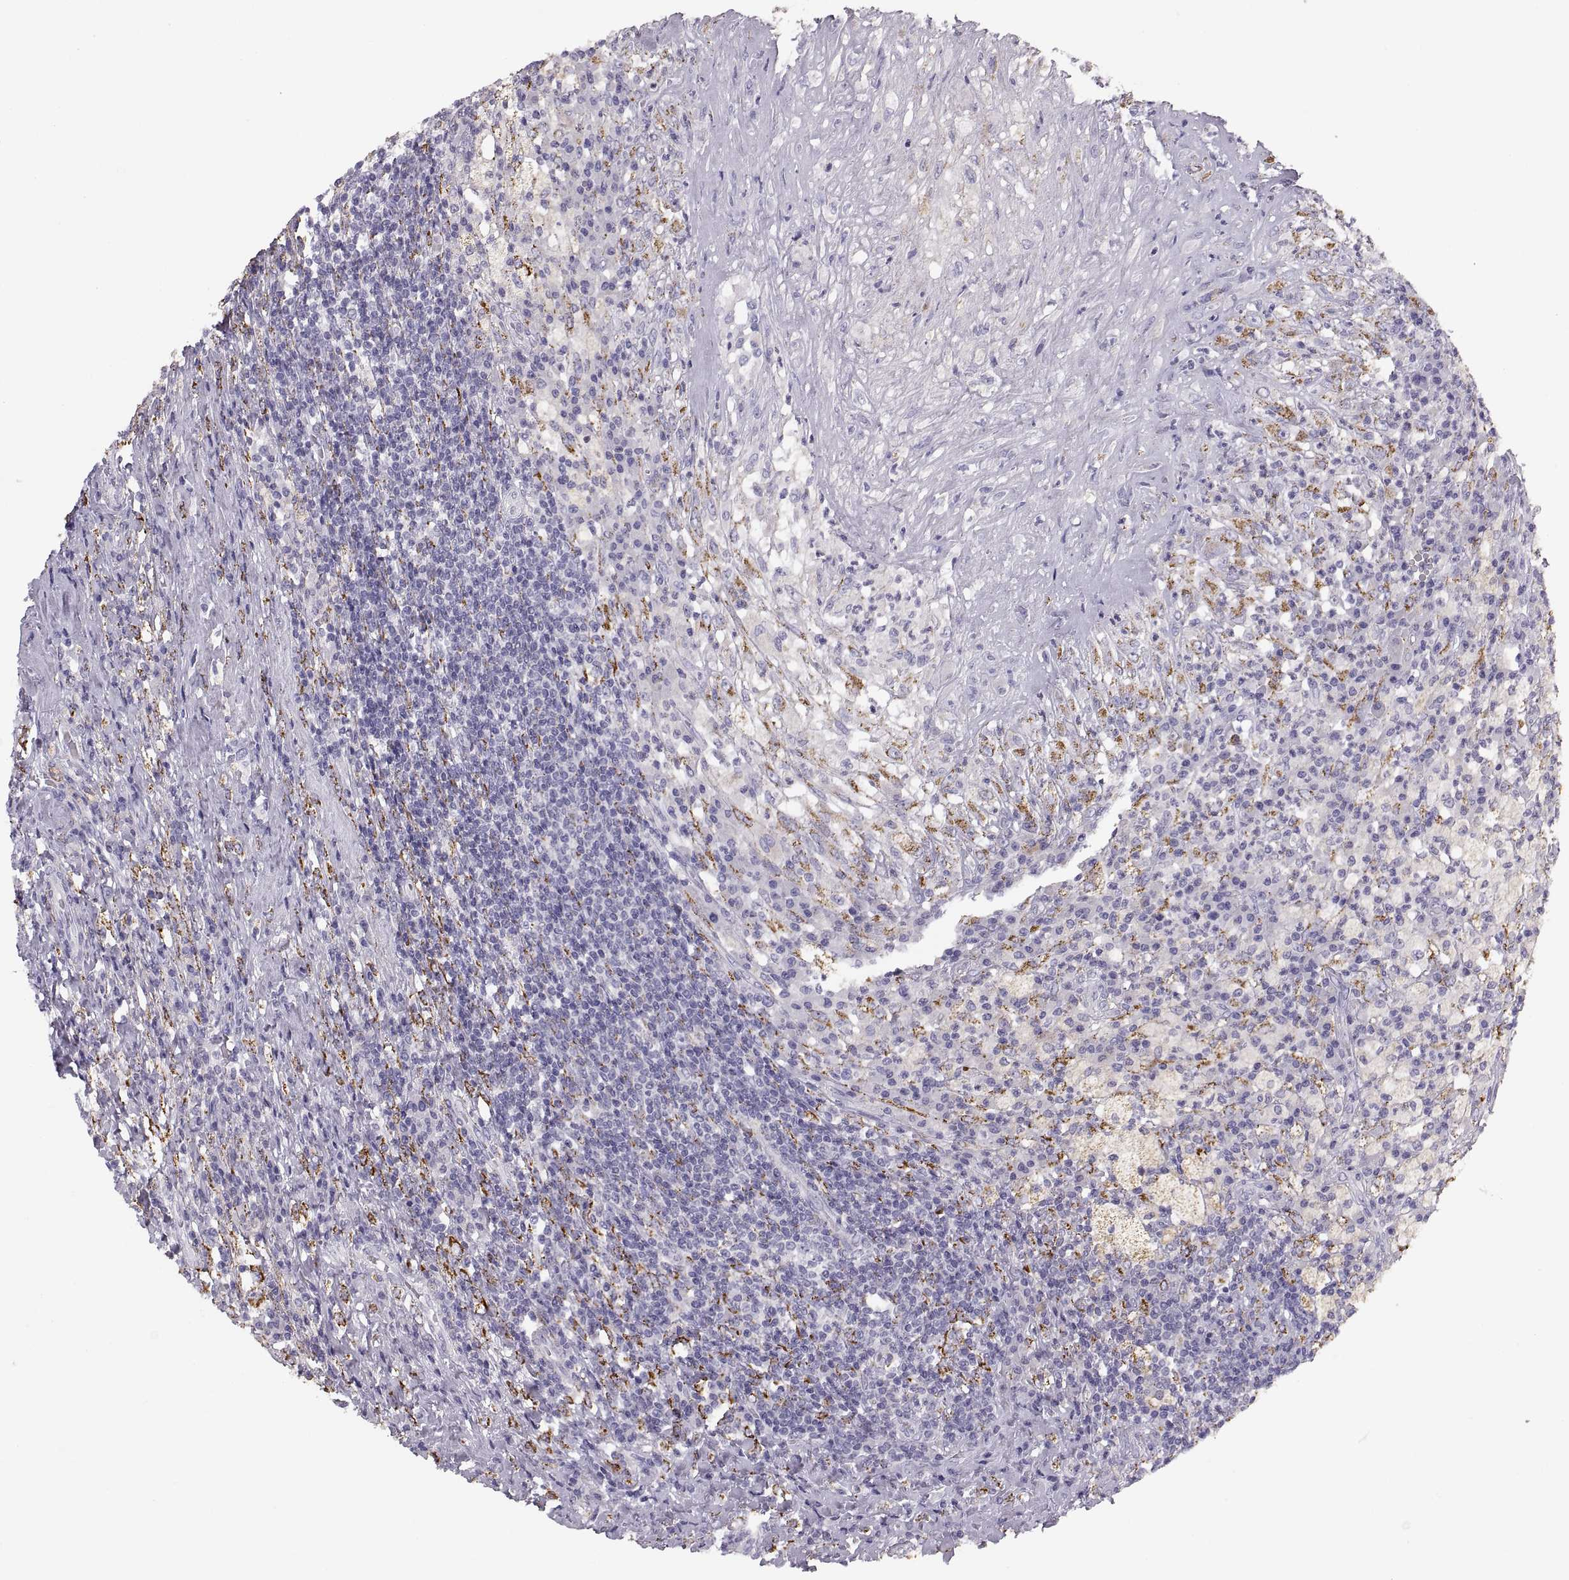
{"staining": {"intensity": "strong", "quantity": "<25%", "location": "cytoplasmic/membranous"}, "tissue": "testis cancer", "cell_type": "Tumor cells", "image_type": "cancer", "snomed": [{"axis": "morphology", "description": "Necrosis, NOS"}, {"axis": "morphology", "description": "Carcinoma, Embryonal, NOS"}, {"axis": "topography", "description": "Testis"}], "caption": "DAB immunohistochemical staining of testis cancer reveals strong cytoplasmic/membranous protein staining in about <25% of tumor cells. (Brightfield microscopy of DAB IHC at high magnification).", "gene": "COL9A3", "patient": {"sex": "male", "age": 19}}